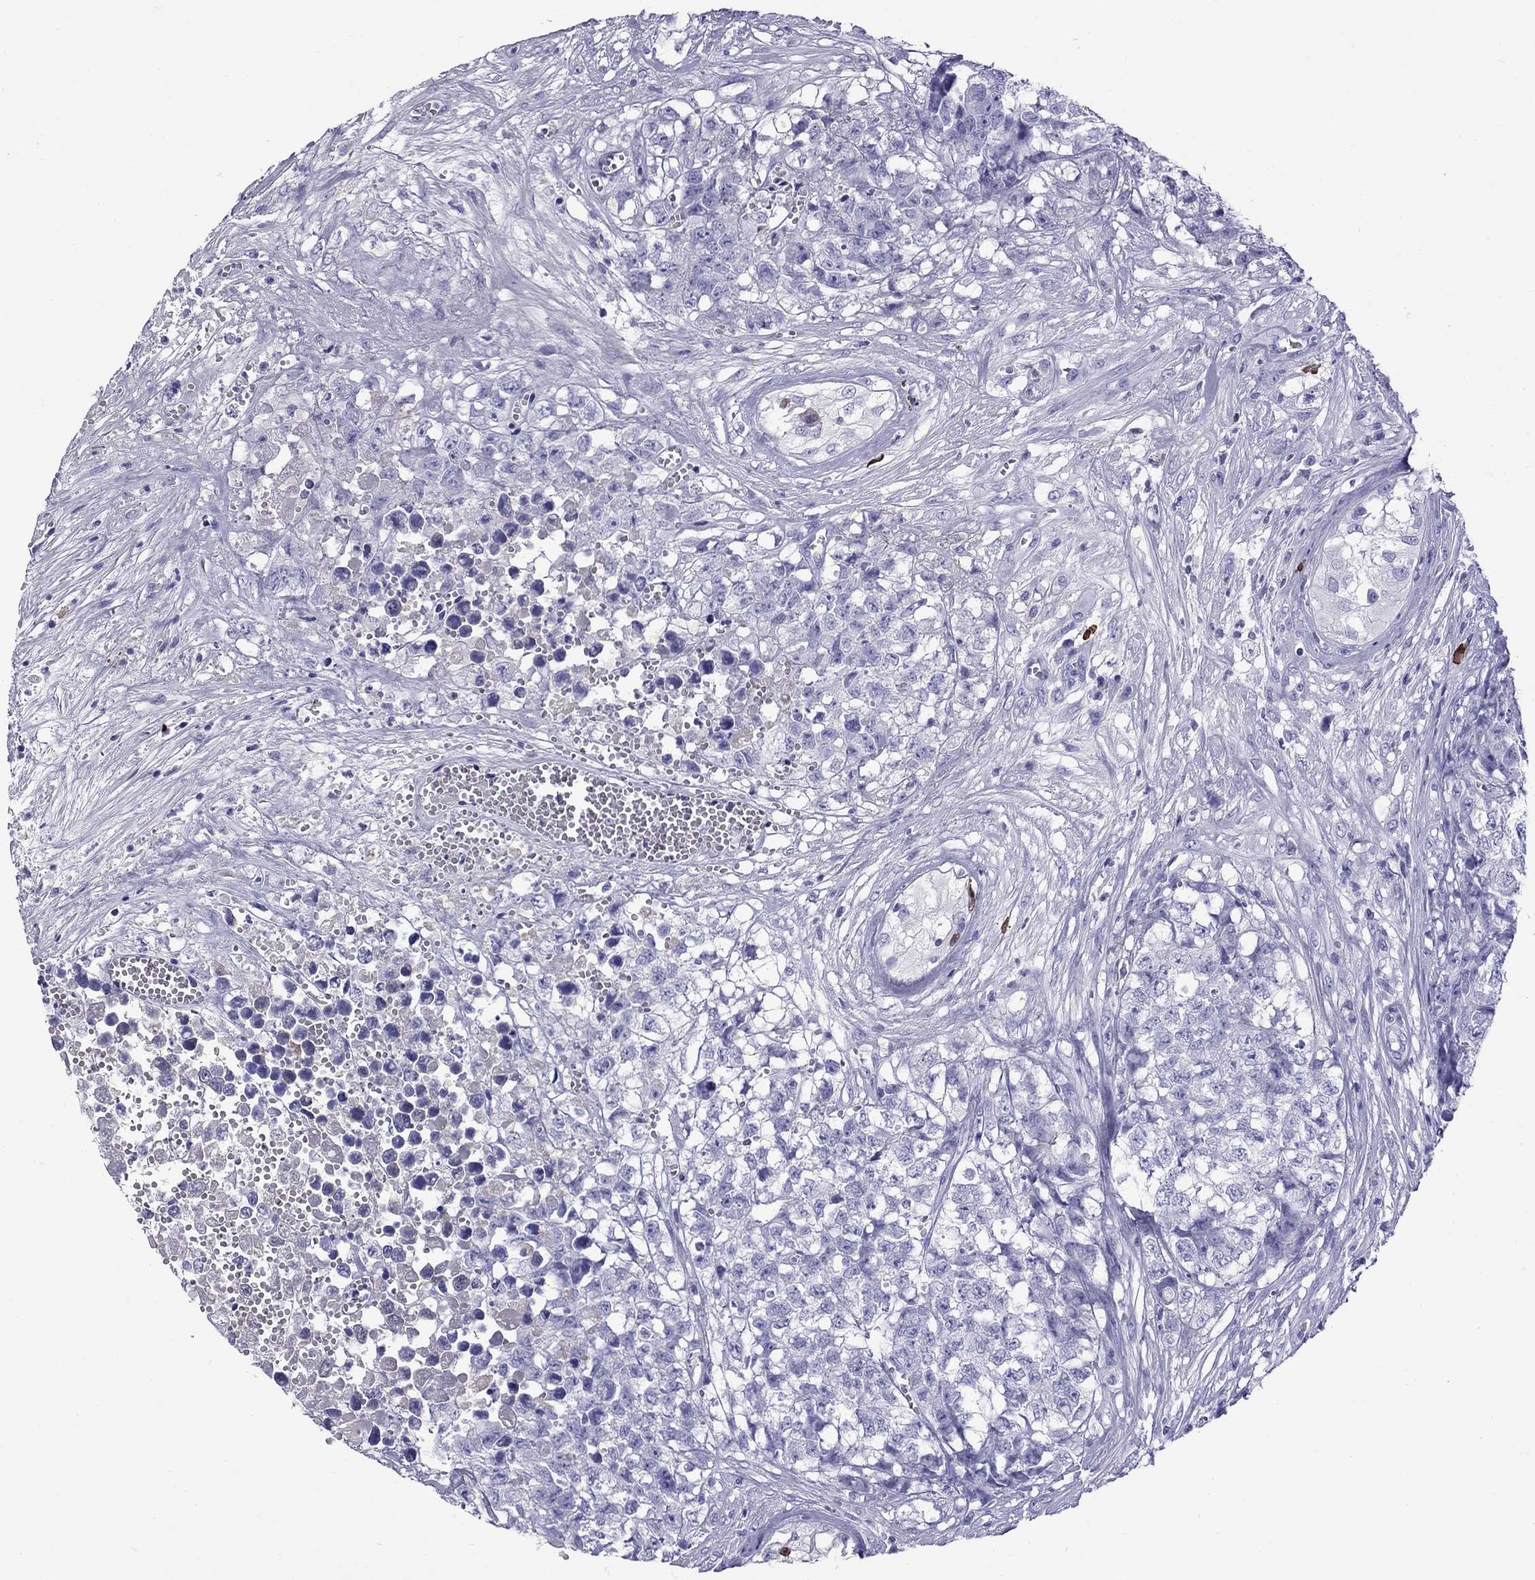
{"staining": {"intensity": "negative", "quantity": "none", "location": "none"}, "tissue": "testis cancer", "cell_type": "Tumor cells", "image_type": "cancer", "snomed": [{"axis": "morphology", "description": "Seminoma, NOS"}, {"axis": "morphology", "description": "Carcinoma, Embryonal, NOS"}, {"axis": "topography", "description": "Testis"}], "caption": "Human testis embryonal carcinoma stained for a protein using immunohistochemistry (IHC) demonstrates no staining in tumor cells.", "gene": "SCART1", "patient": {"sex": "male", "age": 22}}